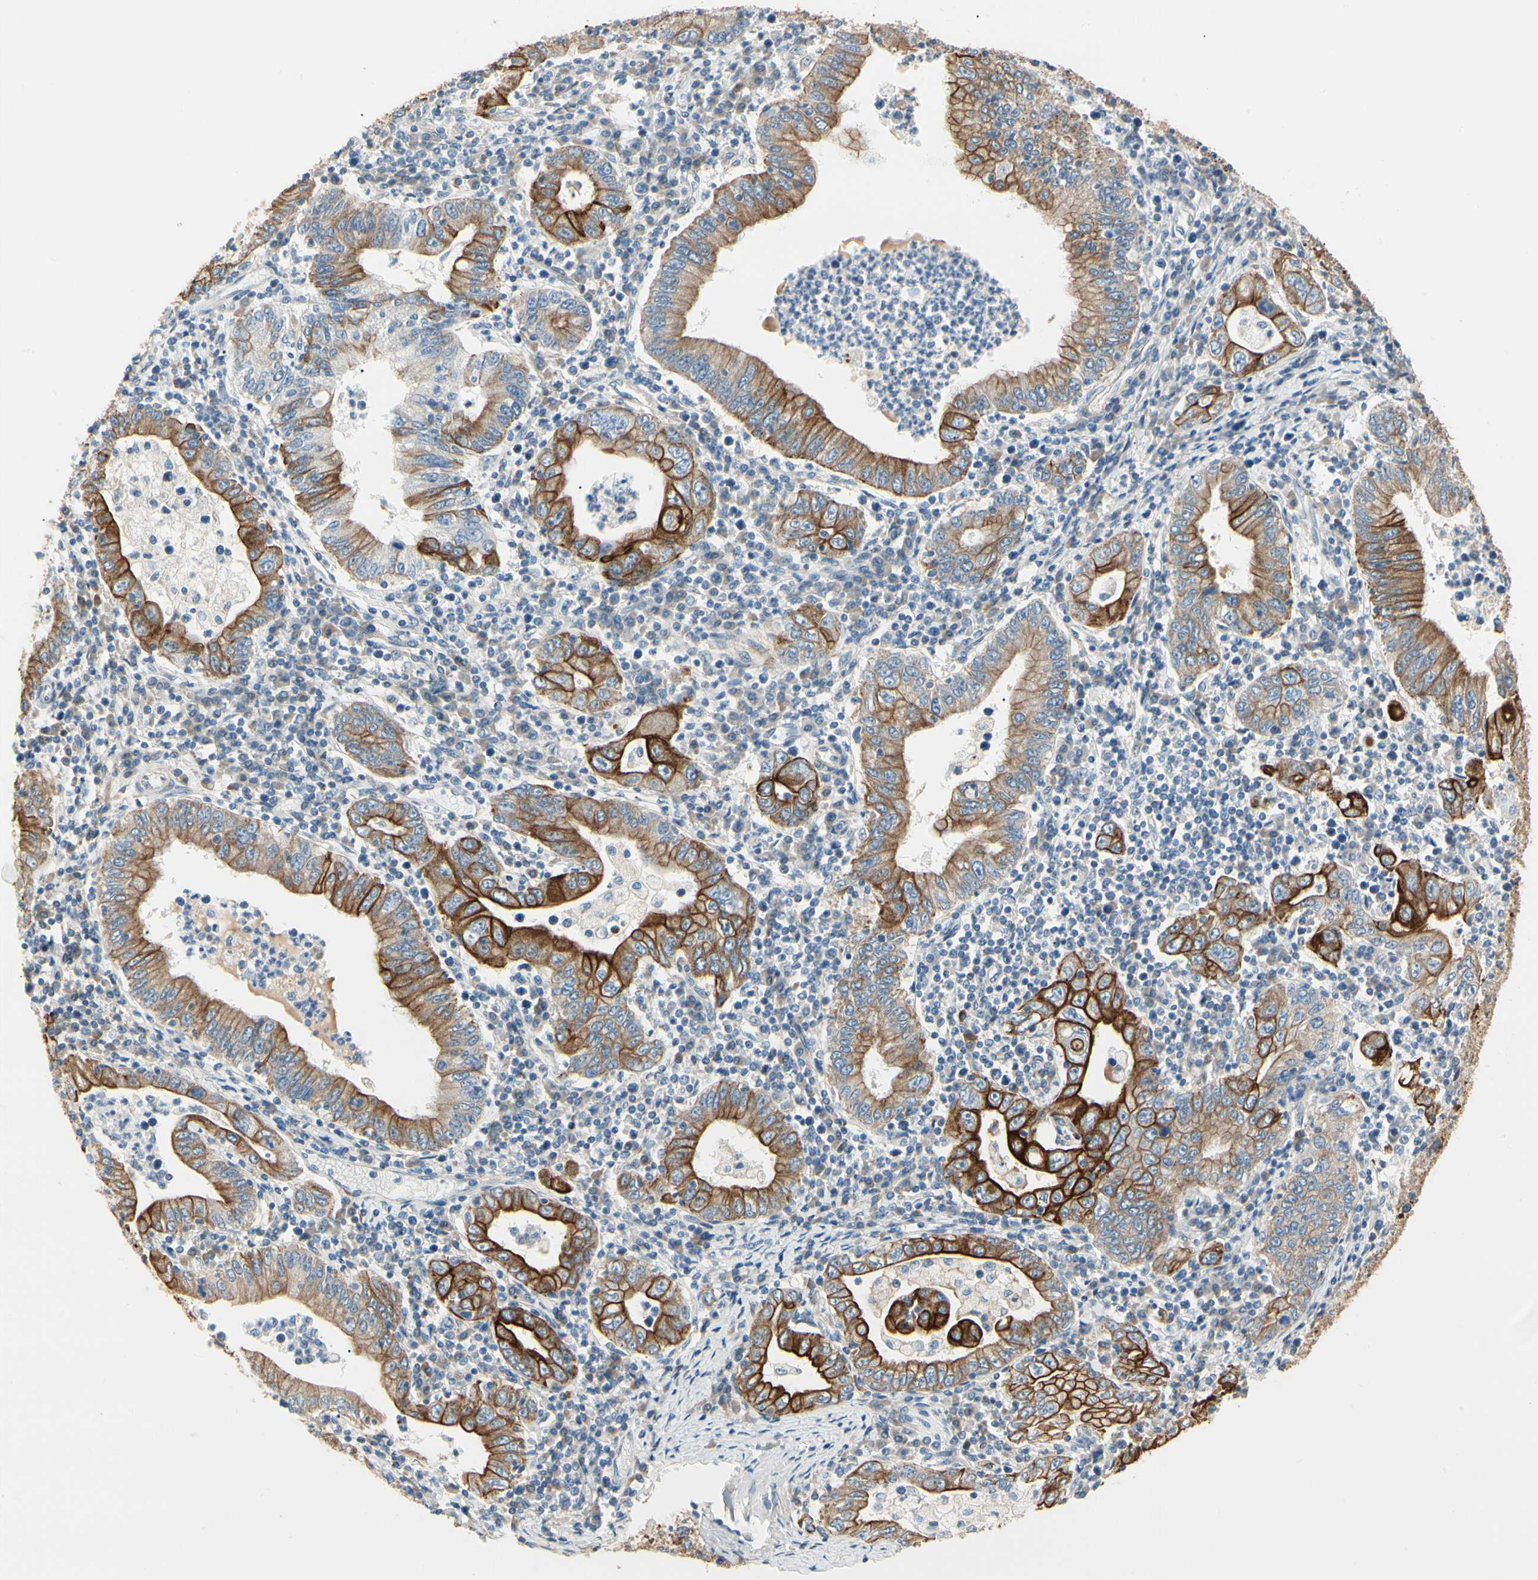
{"staining": {"intensity": "strong", "quantity": ">75%", "location": "cytoplasmic/membranous"}, "tissue": "stomach cancer", "cell_type": "Tumor cells", "image_type": "cancer", "snomed": [{"axis": "morphology", "description": "Normal tissue, NOS"}, {"axis": "morphology", "description": "Adenocarcinoma, NOS"}, {"axis": "topography", "description": "Esophagus"}, {"axis": "topography", "description": "Stomach, upper"}, {"axis": "topography", "description": "Peripheral nerve tissue"}], "caption": "A brown stain highlights strong cytoplasmic/membranous positivity of a protein in adenocarcinoma (stomach) tumor cells.", "gene": "DUSP12", "patient": {"sex": "male", "age": 62}}